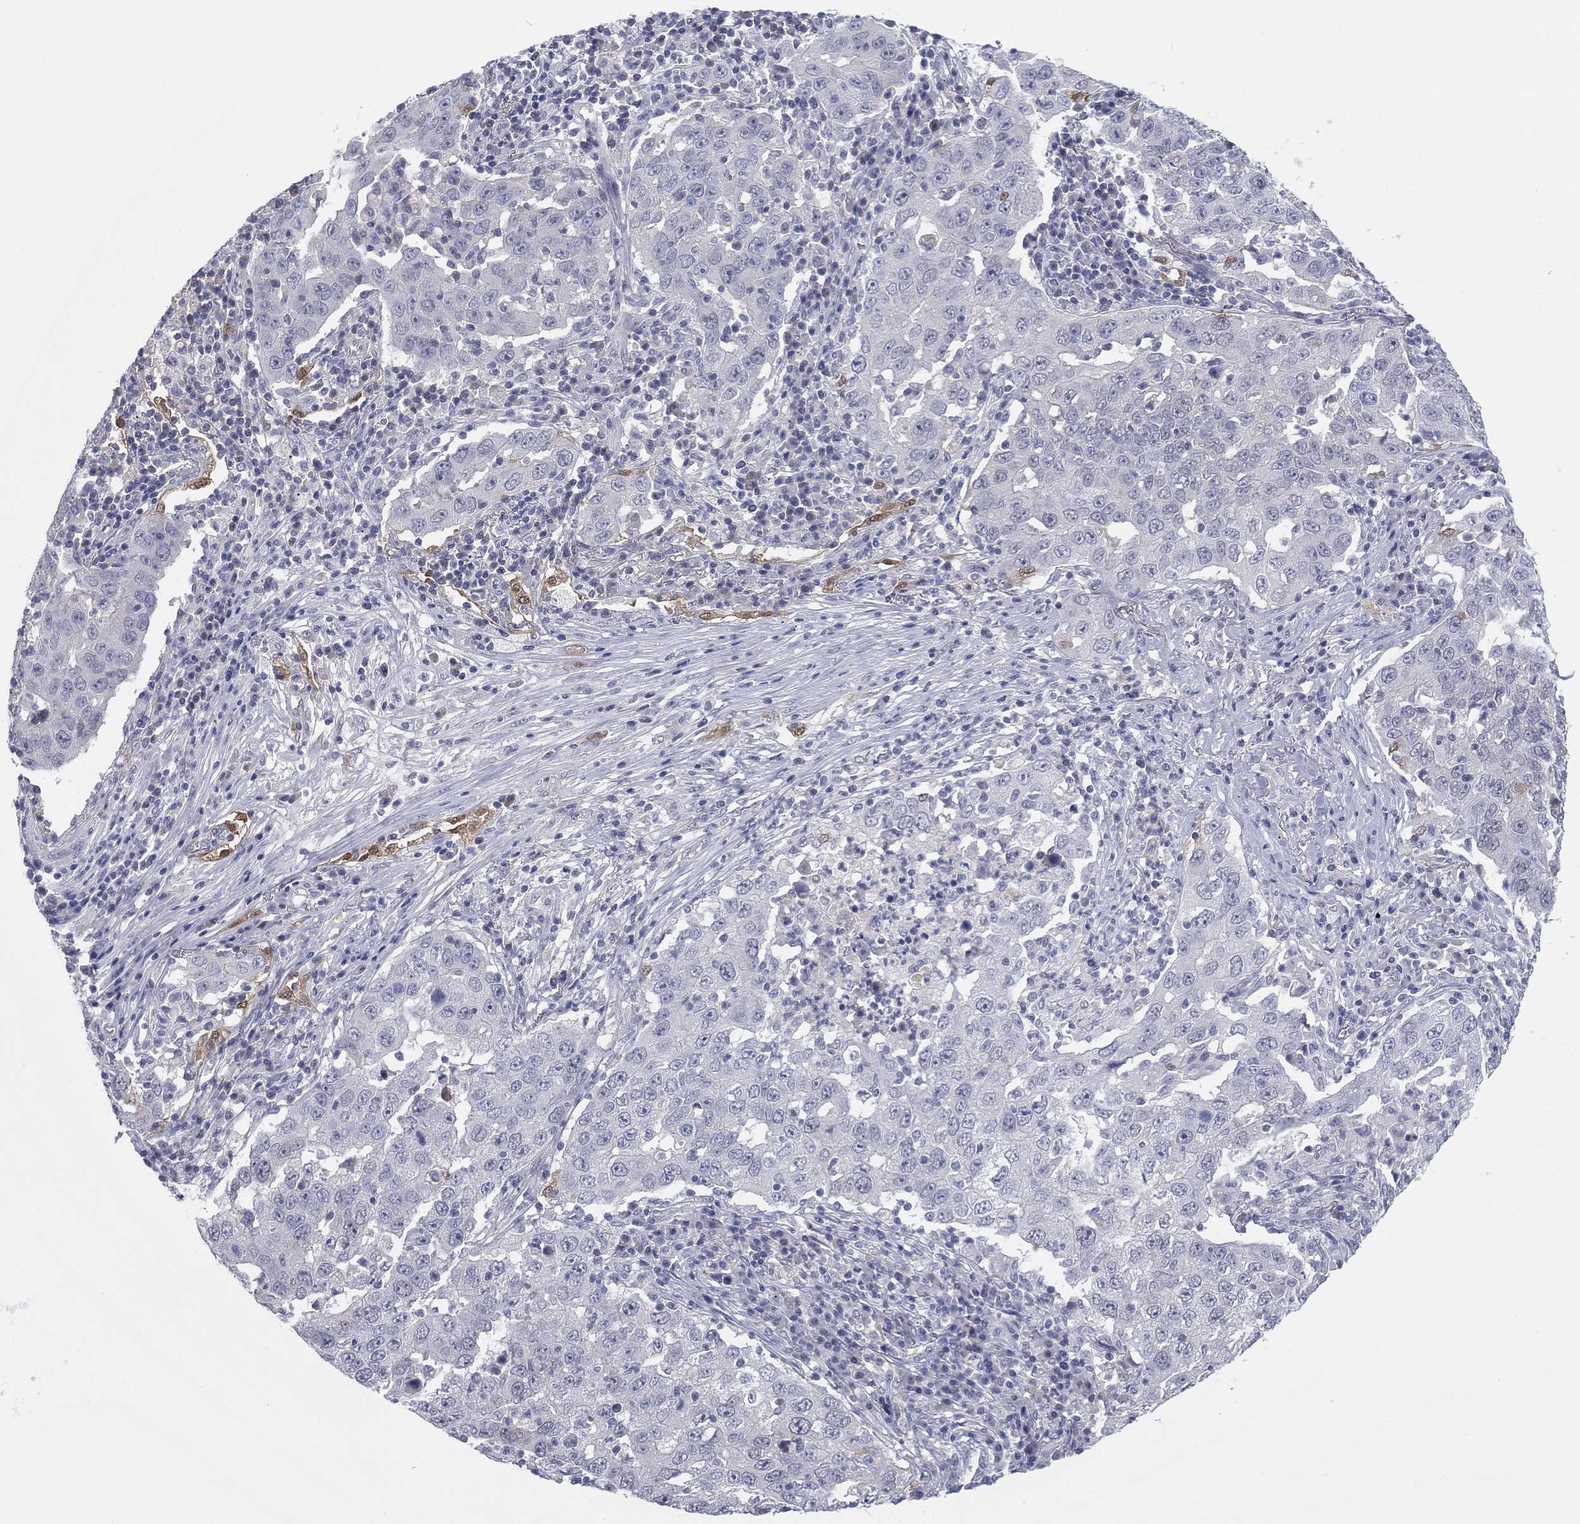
{"staining": {"intensity": "negative", "quantity": "none", "location": "none"}, "tissue": "lung cancer", "cell_type": "Tumor cells", "image_type": "cancer", "snomed": [{"axis": "morphology", "description": "Adenocarcinoma, NOS"}, {"axis": "topography", "description": "Lung"}], "caption": "Immunohistochemistry (IHC) of human lung cancer (adenocarcinoma) demonstrates no staining in tumor cells.", "gene": "DDAH1", "patient": {"sex": "male", "age": 73}}